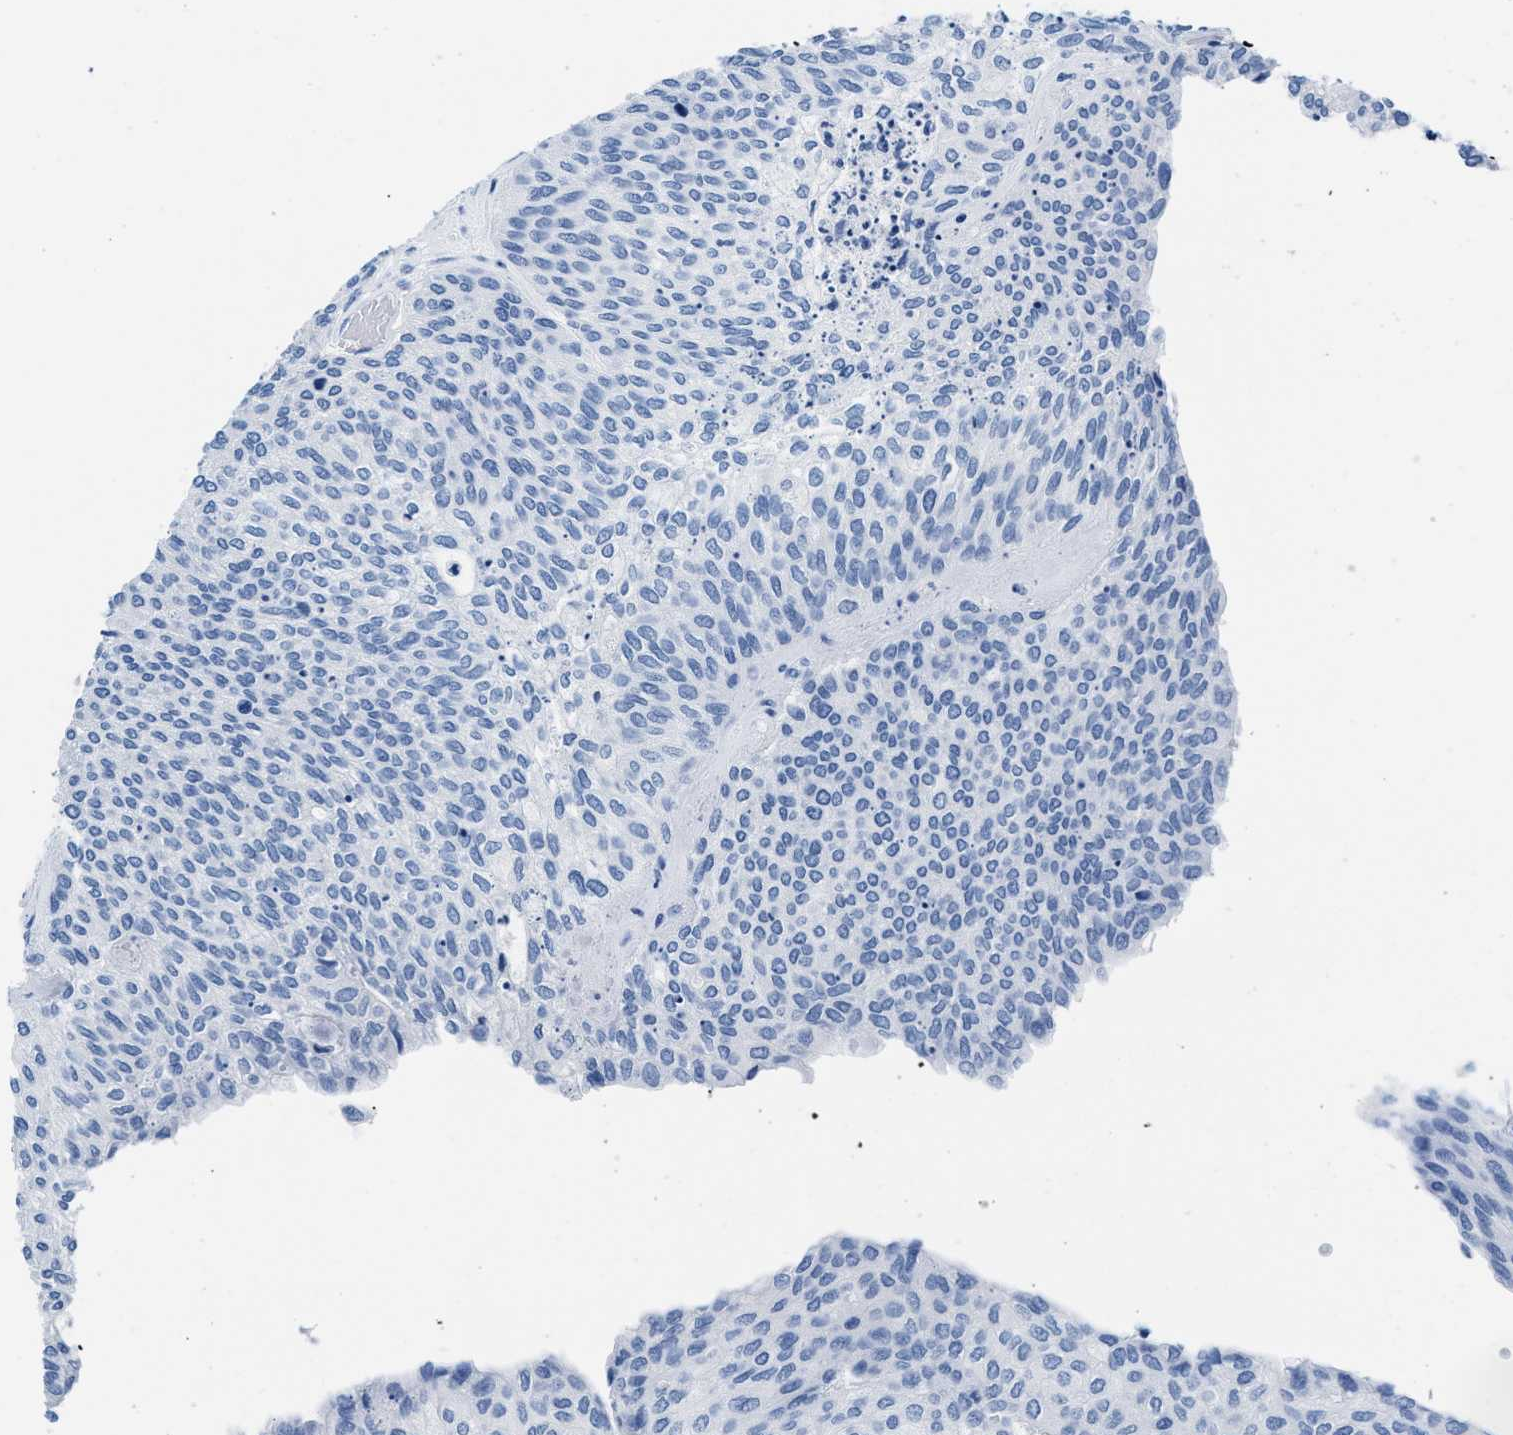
{"staining": {"intensity": "negative", "quantity": "none", "location": "none"}, "tissue": "urothelial cancer", "cell_type": "Tumor cells", "image_type": "cancer", "snomed": [{"axis": "morphology", "description": "Urothelial carcinoma, Low grade"}, {"axis": "topography", "description": "Urinary bladder"}], "caption": "Tumor cells show no significant positivity in urothelial cancer.", "gene": "CPS1", "patient": {"sex": "female", "age": 79}}